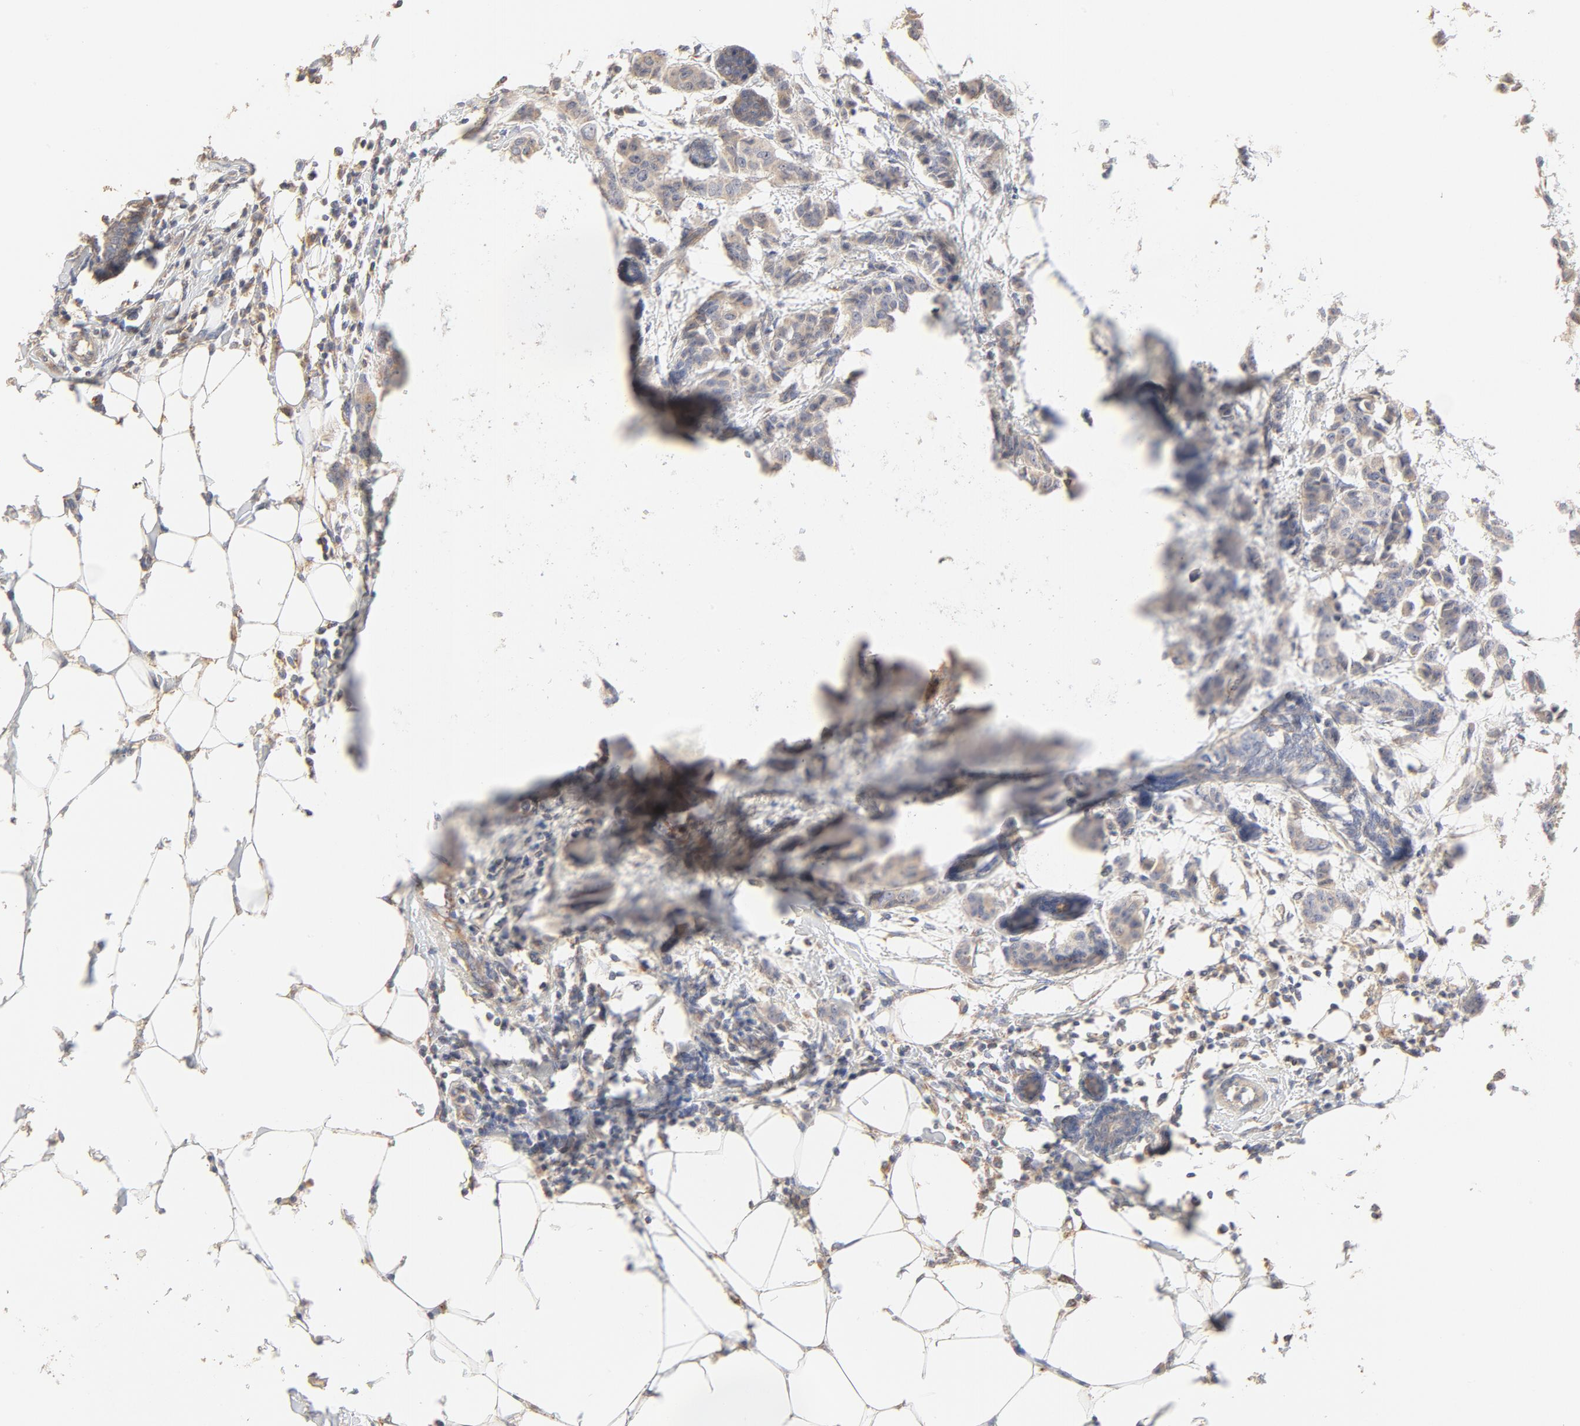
{"staining": {"intensity": "negative", "quantity": "none", "location": "none"}, "tissue": "breast cancer", "cell_type": "Tumor cells", "image_type": "cancer", "snomed": [{"axis": "morphology", "description": "Duct carcinoma"}, {"axis": "topography", "description": "Breast"}], "caption": "Tumor cells show no significant protein positivity in infiltrating ductal carcinoma (breast). (Brightfield microscopy of DAB immunohistochemistry at high magnification).", "gene": "FCGBP", "patient": {"sex": "female", "age": 40}}